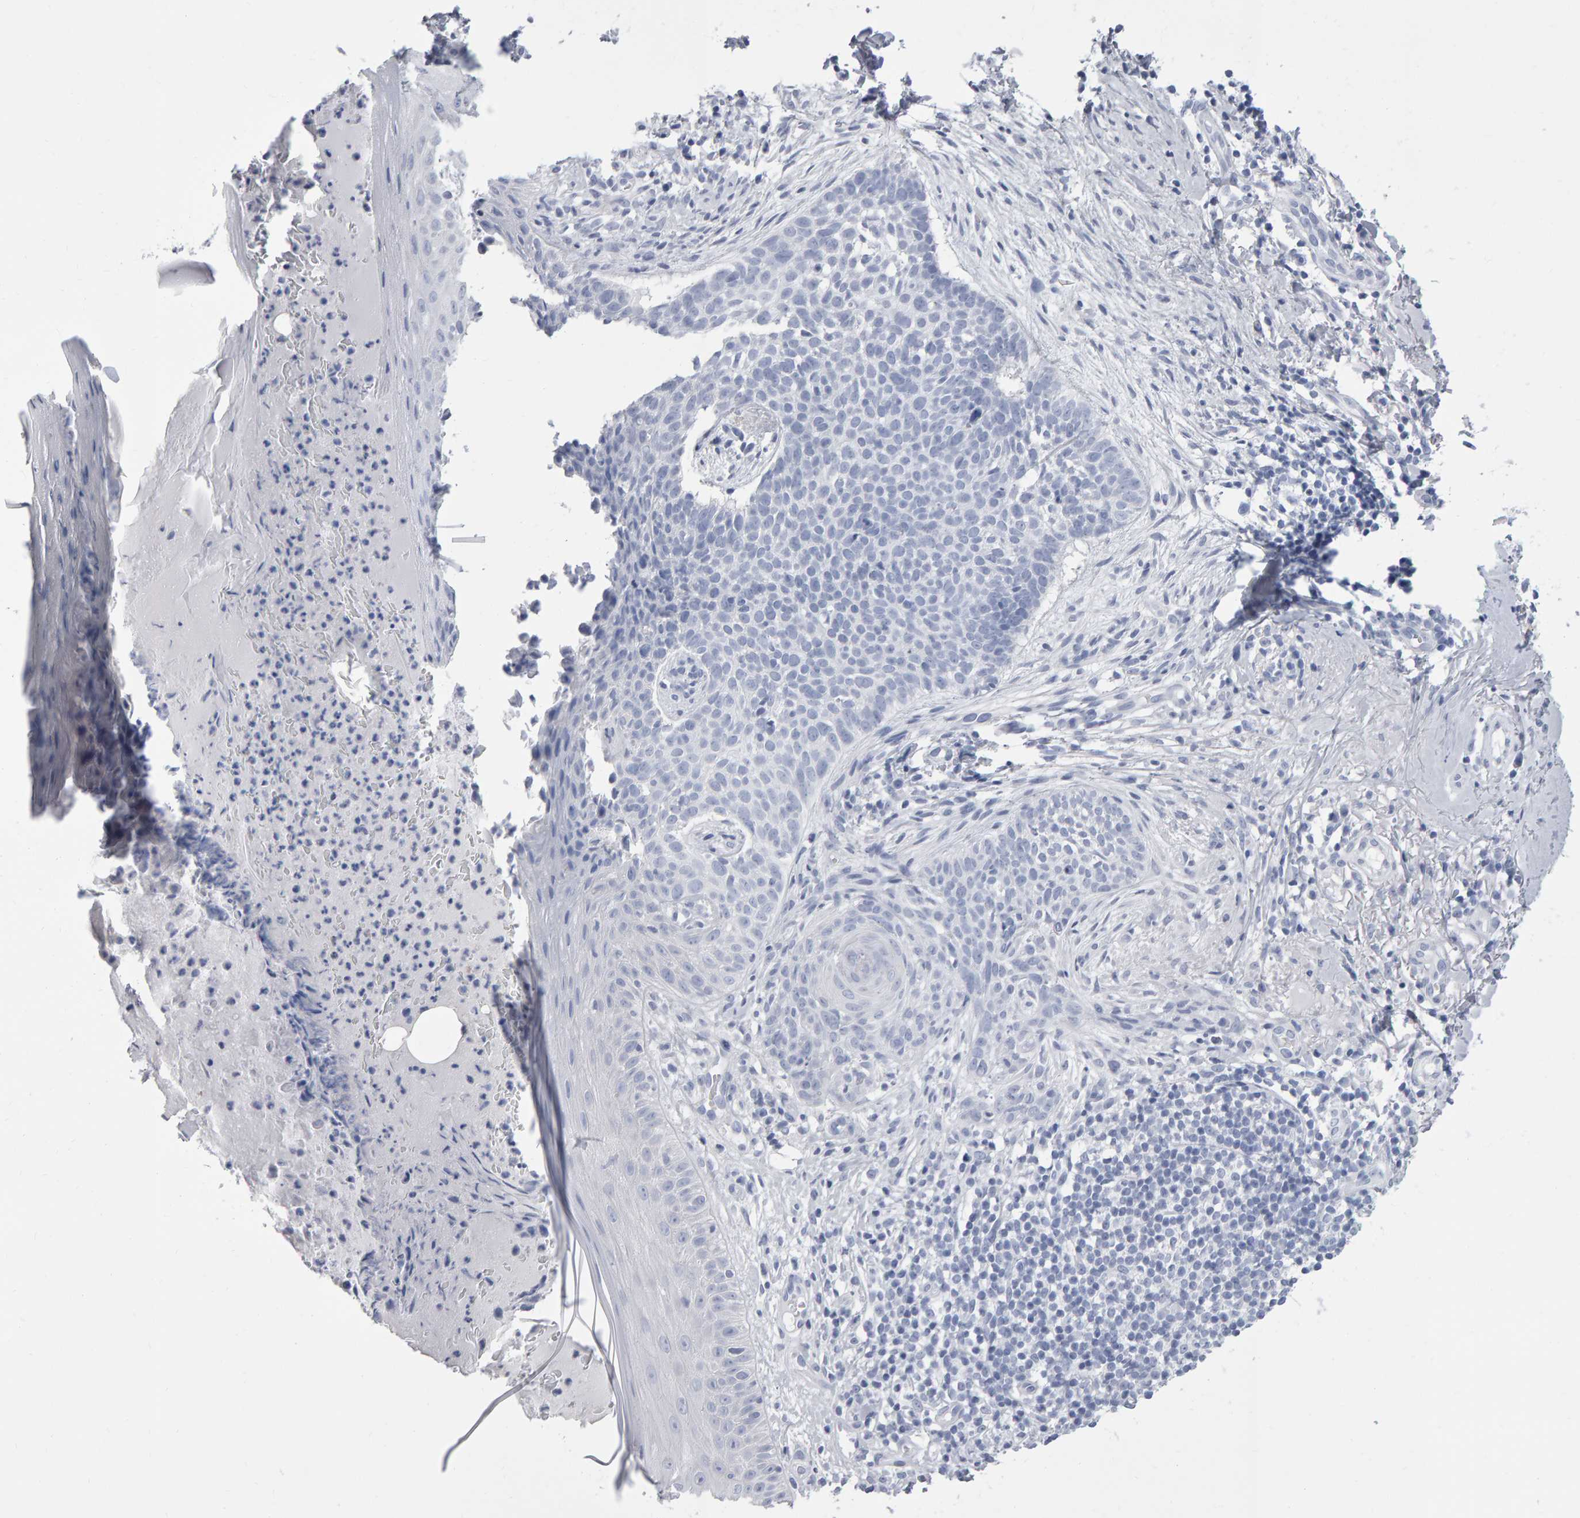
{"staining": {"intensity": "negative", "quantity": "none", "location": "none"}, "tissue": "skin cancer", "cell_type": "Tumor cells", "image_type": "cancer", "snomed": [{"axis": "morphology", "description": "Normal tissue, NOS"}, {"axis": "morphology", "description": "Basal cell carcinoma"}, {"axis": "topography", "description": "Skin"}], "caption": "Tumor cells show no significant protein staining in skin basal cell carcinoma. Brightfield microscopy of immunohistochemistry (IHC) stained with DAB (3,3'-diaminobenzidine) (brown) and hematoxylin (blue), captured at high magnification.", "gene": "NCDN", "patient": {"sex": "male", "age": 67}}